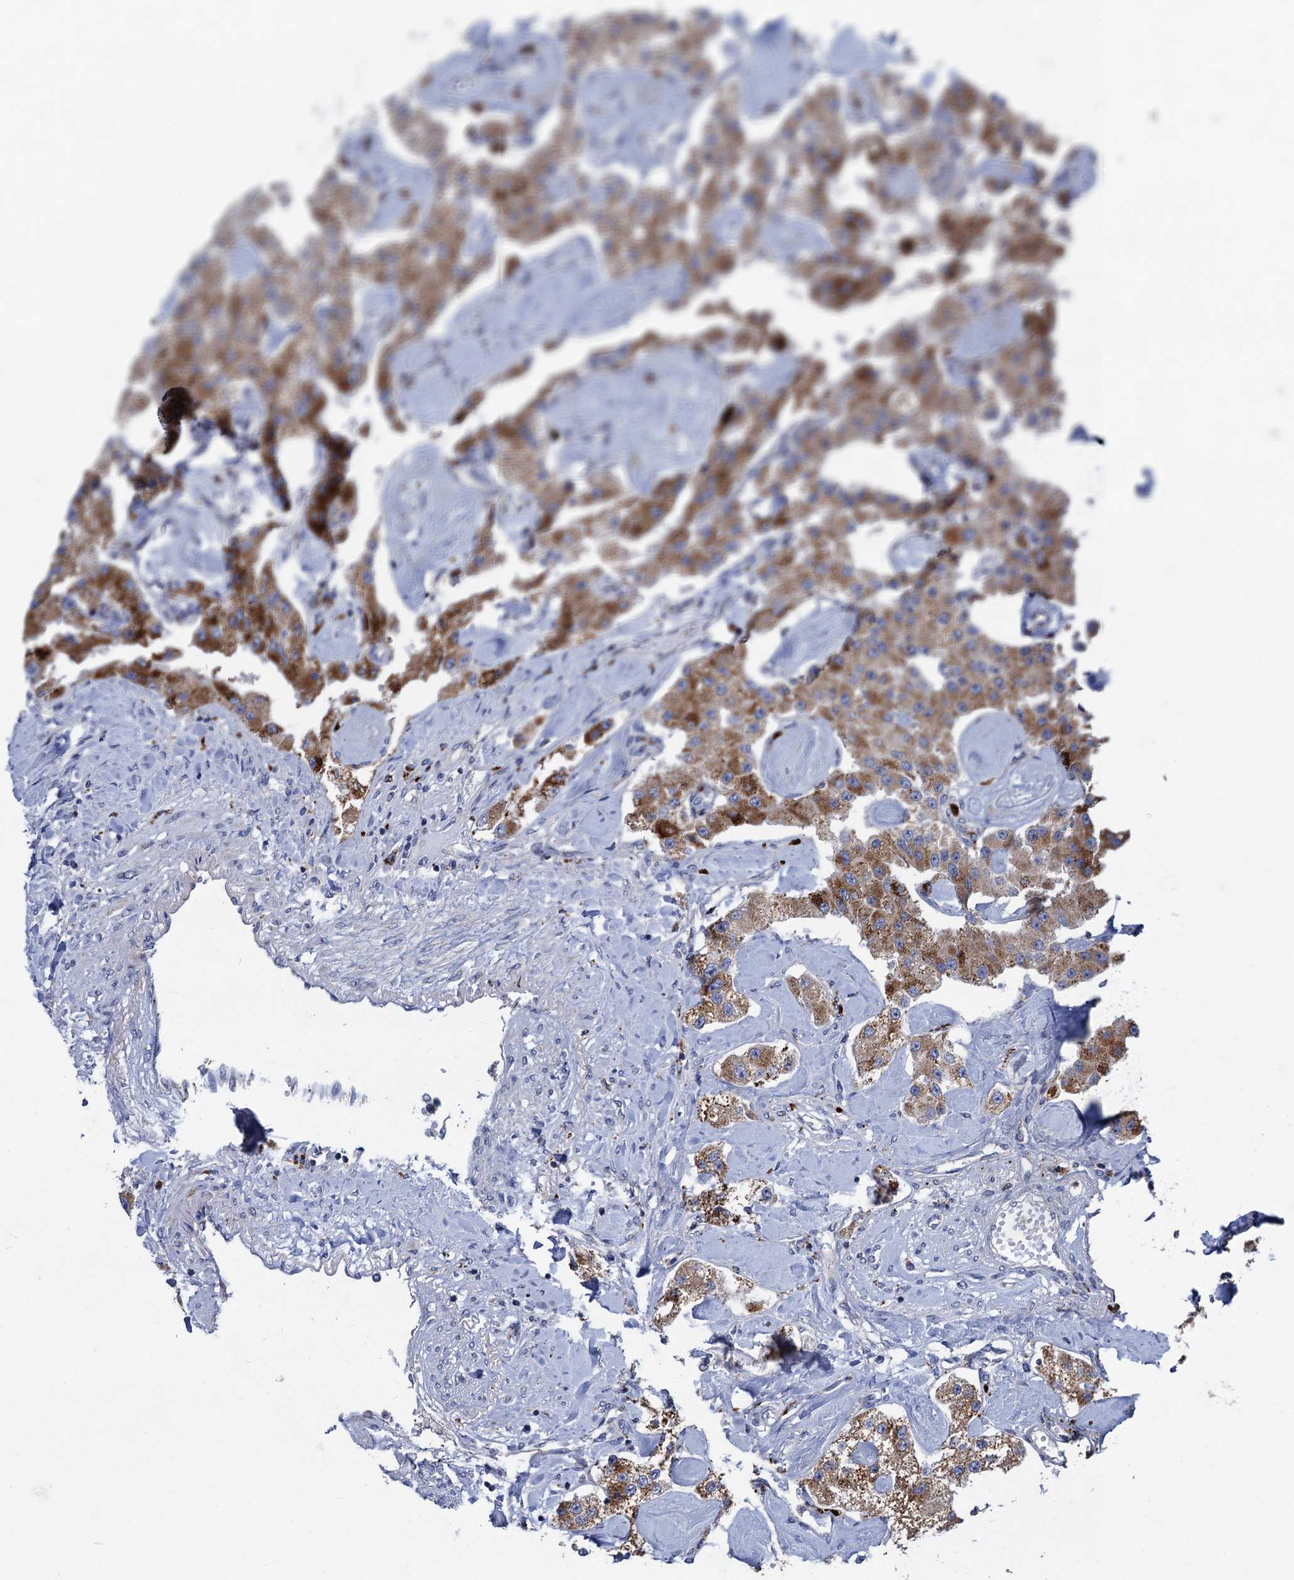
{"staining": {"intensity": "moderate", "quantity": ">75%", "location": "cytoplasmic/membranous"}, "tissue": "carcinoid", "cell_type": "Tumor cells", "image_type": "cancer", "snomed": [{"axis": "morphology", "description": "Carcinoid, malignant, NOS"}, {"axis": "topography", "description": "Pancreas"}], "caption": "Protein staining of carcinoid tissue shows moderate cytoplasmic/membranous expression in about >75% of tumor cells.", "gene": "ANKS3", "patient": {"sex": "male", "age": 41}}